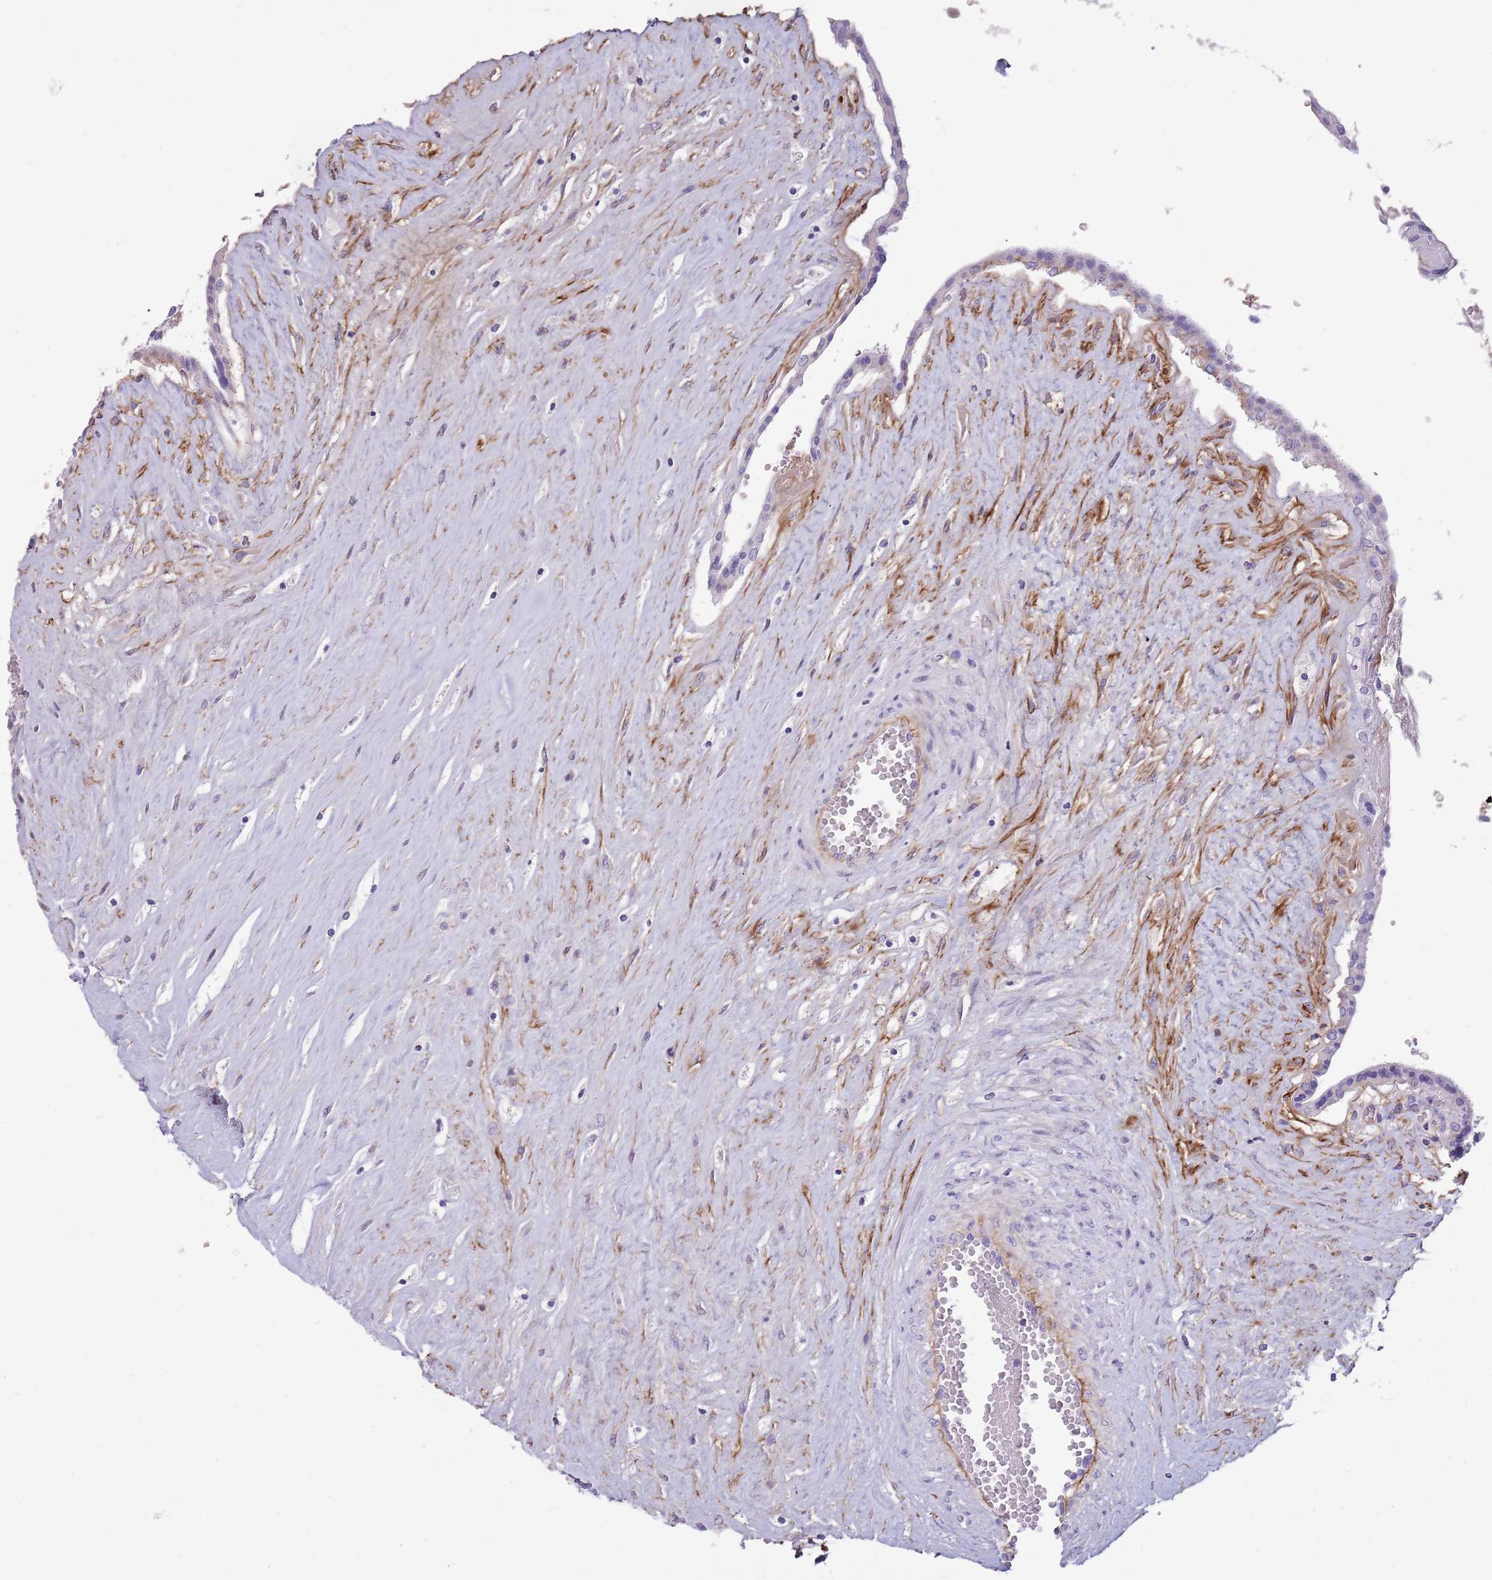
{"staining": {"intensity": "negative", "quantity": "none", "location": "none"}, "tissue": "placenta", "cell_type": "Trophoblastic cells", "image_type": "normal", "snomed": [{"axis": "morphology", "description": "Normal tissue, NOS"}, {"axis": "topography", "description": "Placenta"}], "caption": "This is an immunohistochemistry (IHC) histopathology image of unremarkable human placenta. There is no staining in trophoblastic cells.", "gene": "LEPROTL1", "patient": {"sex": "female", "age": 37}}